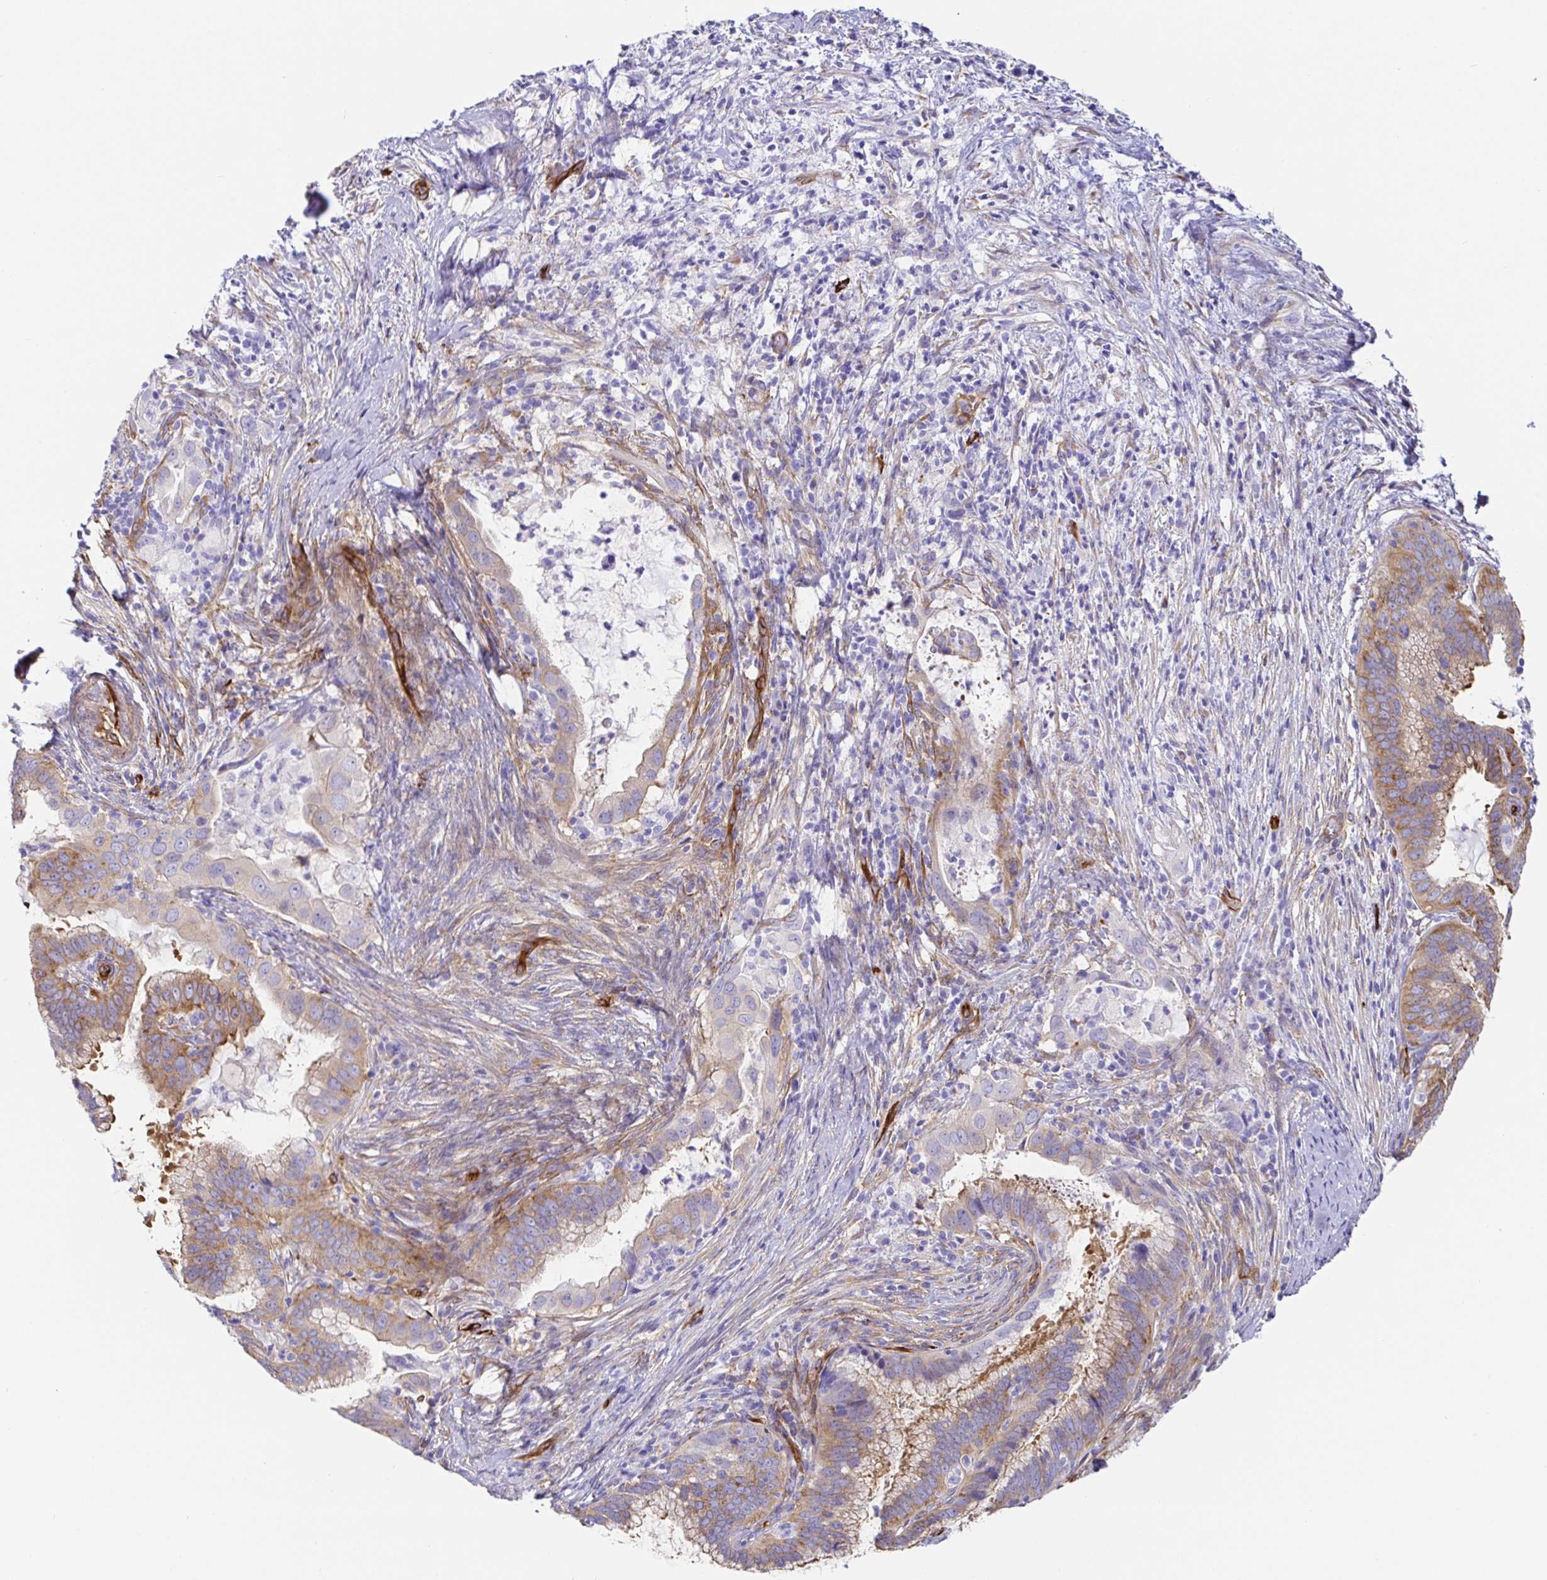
{"staining": {"intensity": "moderate", "quantity": ">75%", "location": "cytoplasmic/membranous"}, "tissue": "cervical cancer", "cell_type": "Tumor cells", "image_type": "cancer", "snomed": [{"axis": "morphology", "description": "Adenocarcinoma, NOS"}, {"axis": "topography", "description": "Cervix"}], "caption": "Human cervical cancer (adenocarcinoma) stained with a protein marker shows moderate staining in tumor cells.", "gene": "DOCK1", "patient": {"sex": "female", "age": 56}}